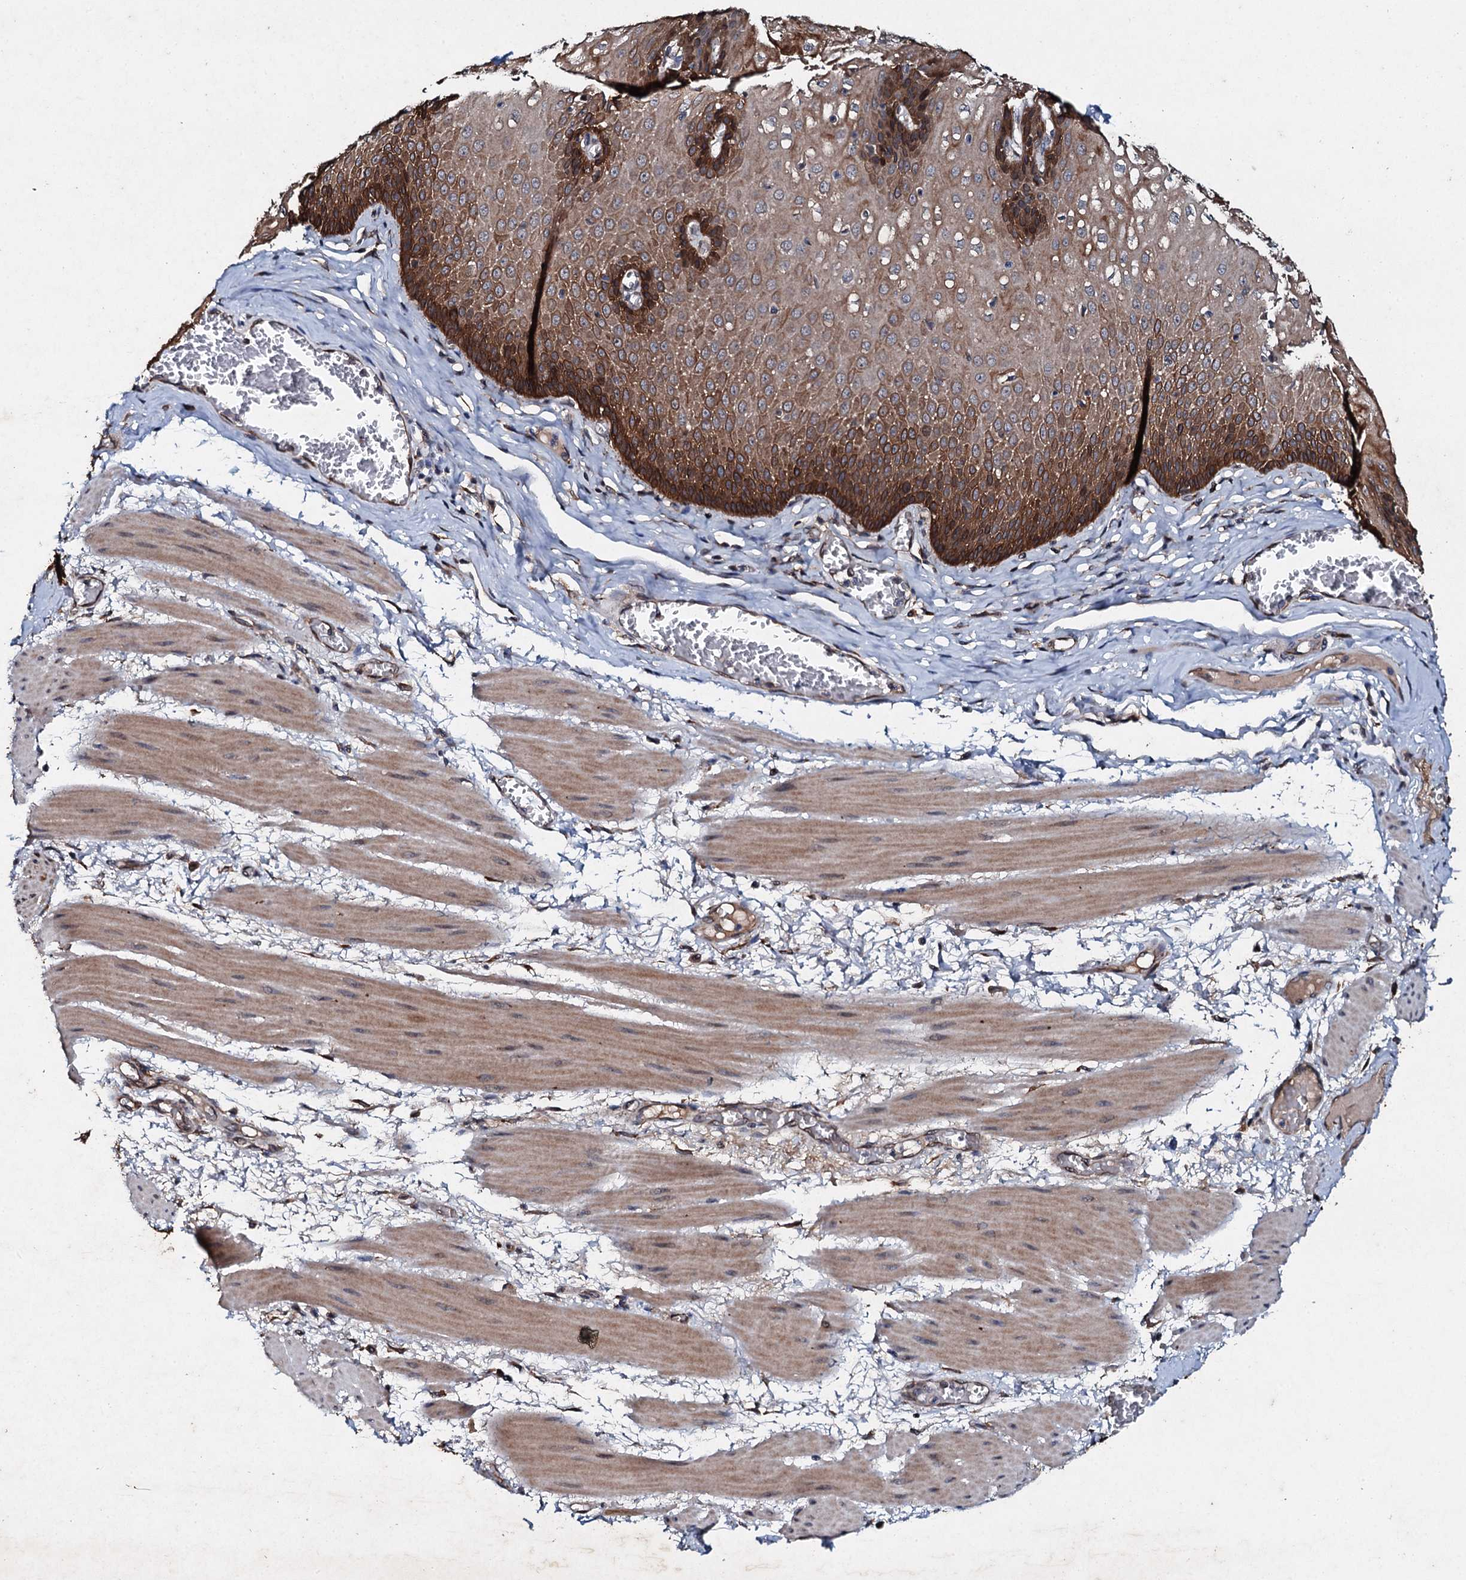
{"staining": {"intensity": "strong", "quantity": ">75%", "location": "cytoplasmic/membranous"}, "tissue": "esophagus", "cell_type": "Squamous epithelial cells", "image_type": "normal", "snomed": [{"axis": "morphology", "description": "Normal tissue, NOS"}, {"axis": "topography", "description": "Esophagus"}], "caption": "Immunohistochemical staining of benign esophagus reveals strong cytoplasmic/membranous protein positivity in approximately >75% of squamous epithelial cells.", "gene": "ADAMTS10", "patient": {"sex": "male", "age": 60}}